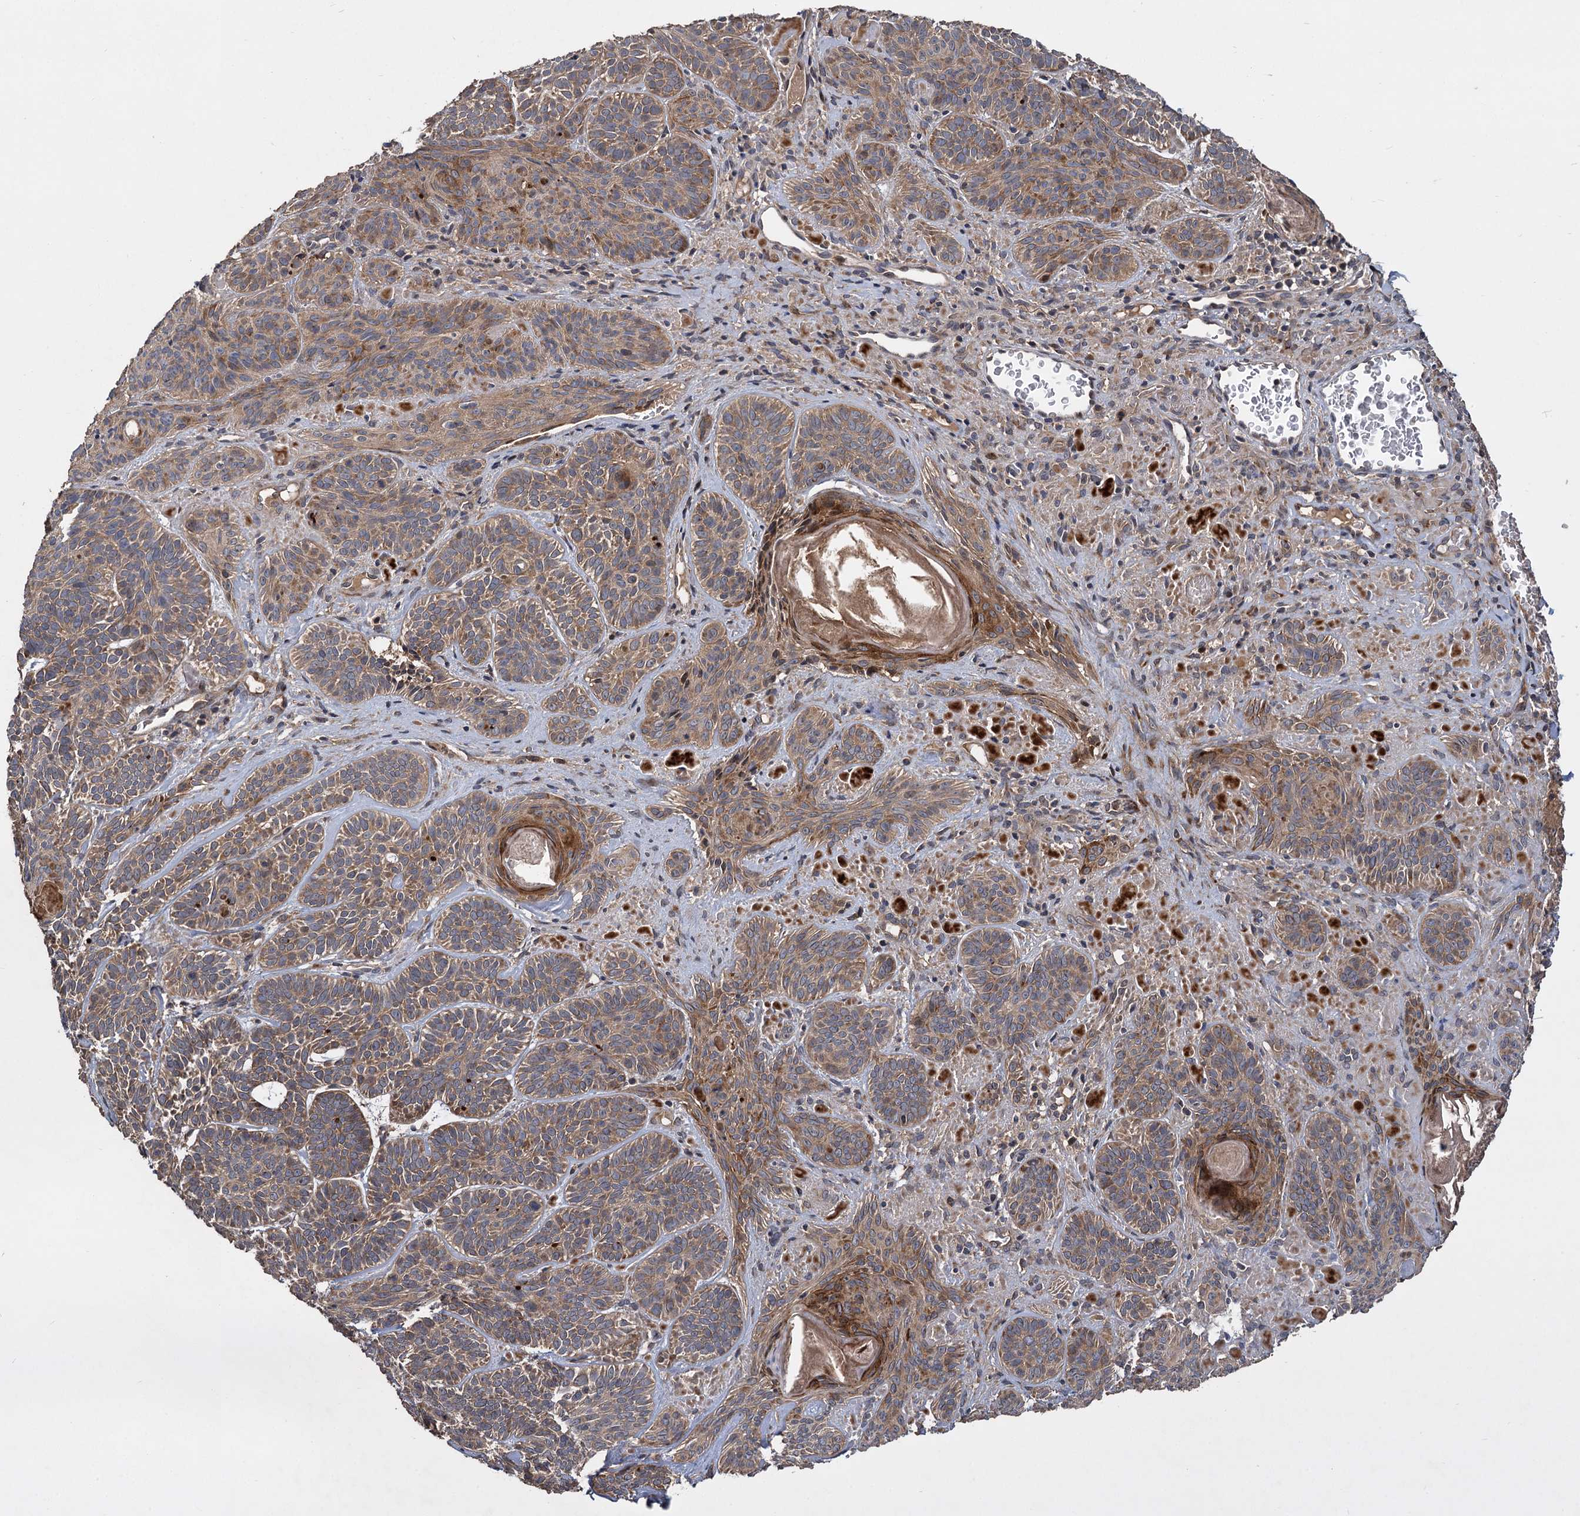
{"staining": {"intensity": "moderate", "quantity": ">75%", "location": "cytoplasmic/membranous"}, "tissue": "skin cancer", "cell_type": "Tumor cells", "image_type": "cancer", "snomed": [{"axis": "morphology", "description": "Basal cell carcinoma"}, {"axis": "topography", "description": "Skin"}], "caption": "Basal cell carcinoma (skin) stained for a protein displays moderate cytoplasmic/membranous positivity in tumor cells. Nuclei are stained in blue.", "gene": "INPPL1", "patient": {"sex": "male", "age": 85}}